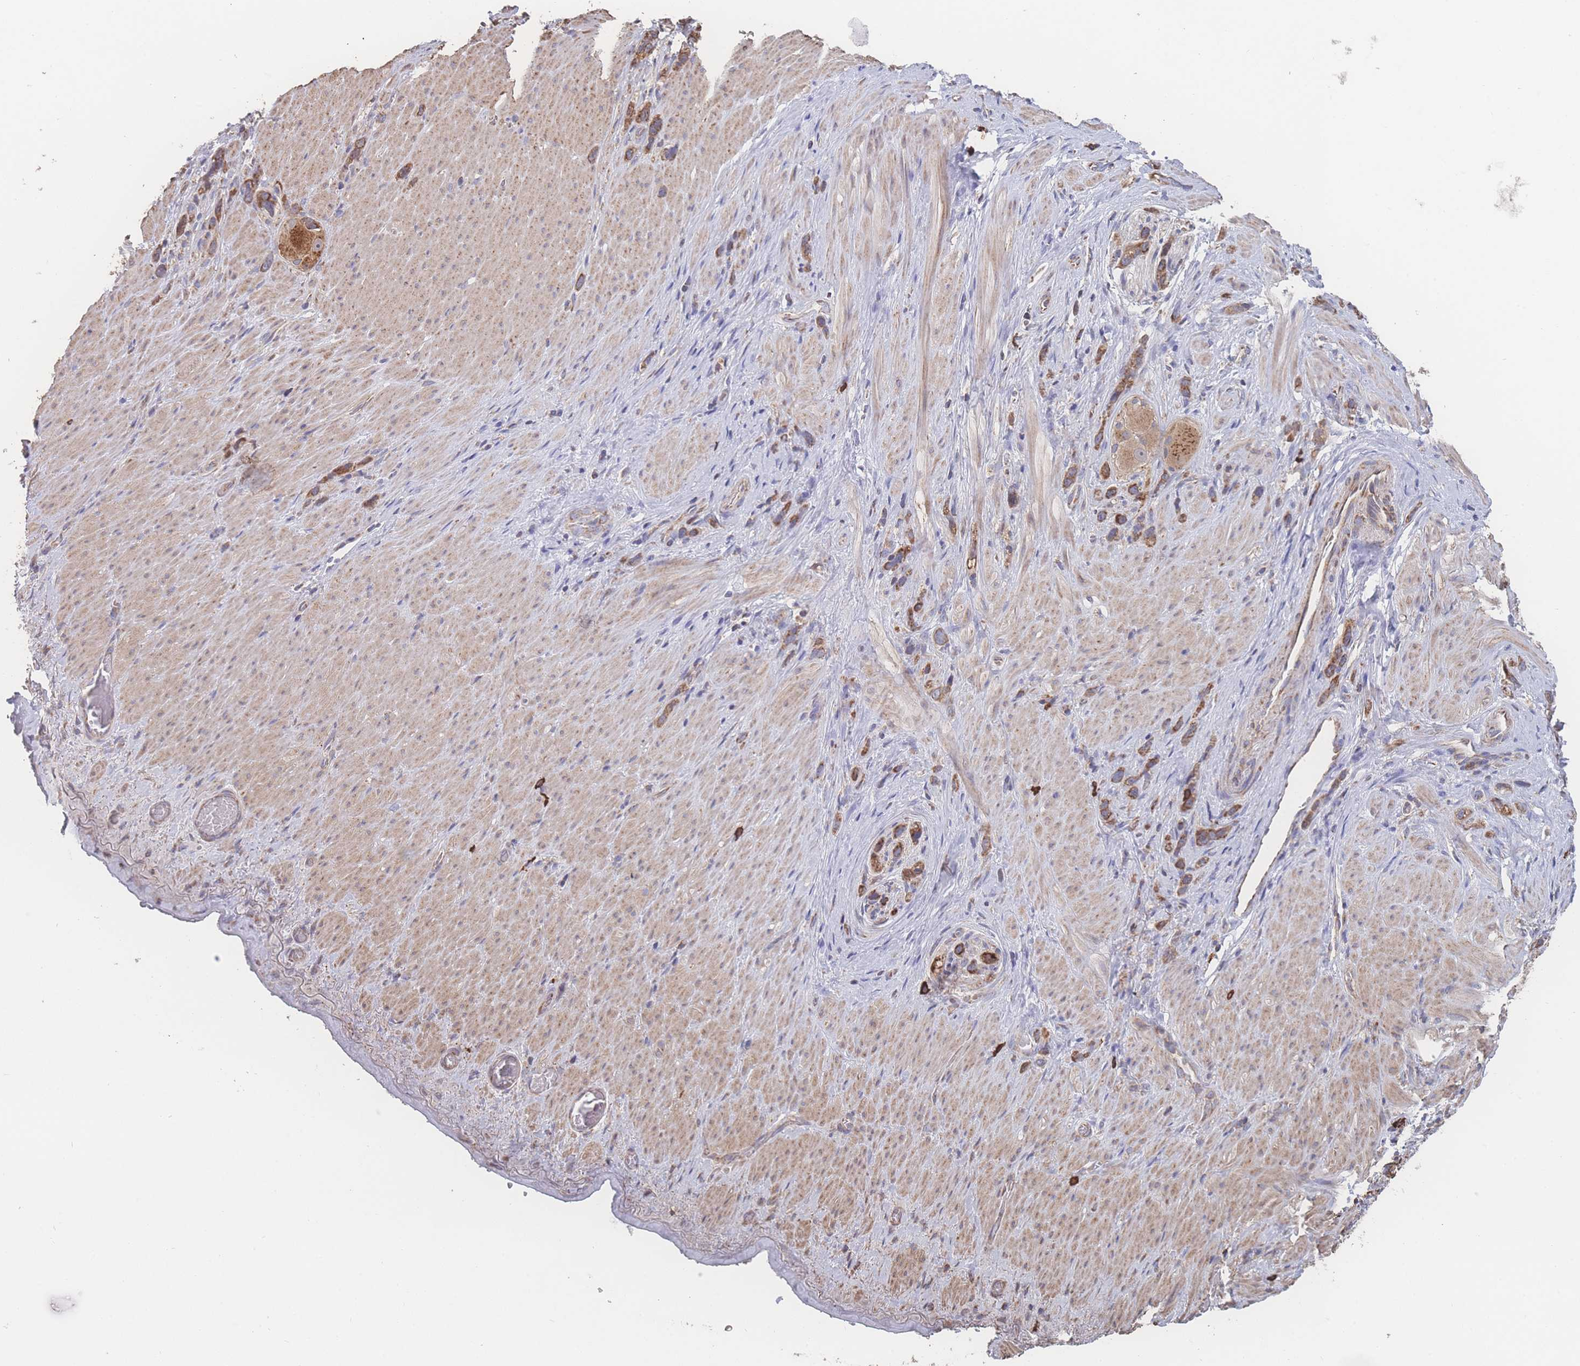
{"staining": {"intensity": "moderate", "quantity": ">75%", "location": "cytoplasmic/membranous"}, "tissue": "stomach cancer", "cell_type": "Tumor cells", "image_type": "cancer", "snomed": [{"axis": "morphology", "description": "Adenocarcinoma, NOS"}, {"axis": "topography", "description": "Stomach"}], "caption": "Protein analysis of stomach cancer (adenocarcinoma) tissue demonstrates moderate cytoplasmic/membranous positivity in about >75% of tumor cells.", "gene": "SGSM3", "patient": {"sex": "female", "age": 65}}